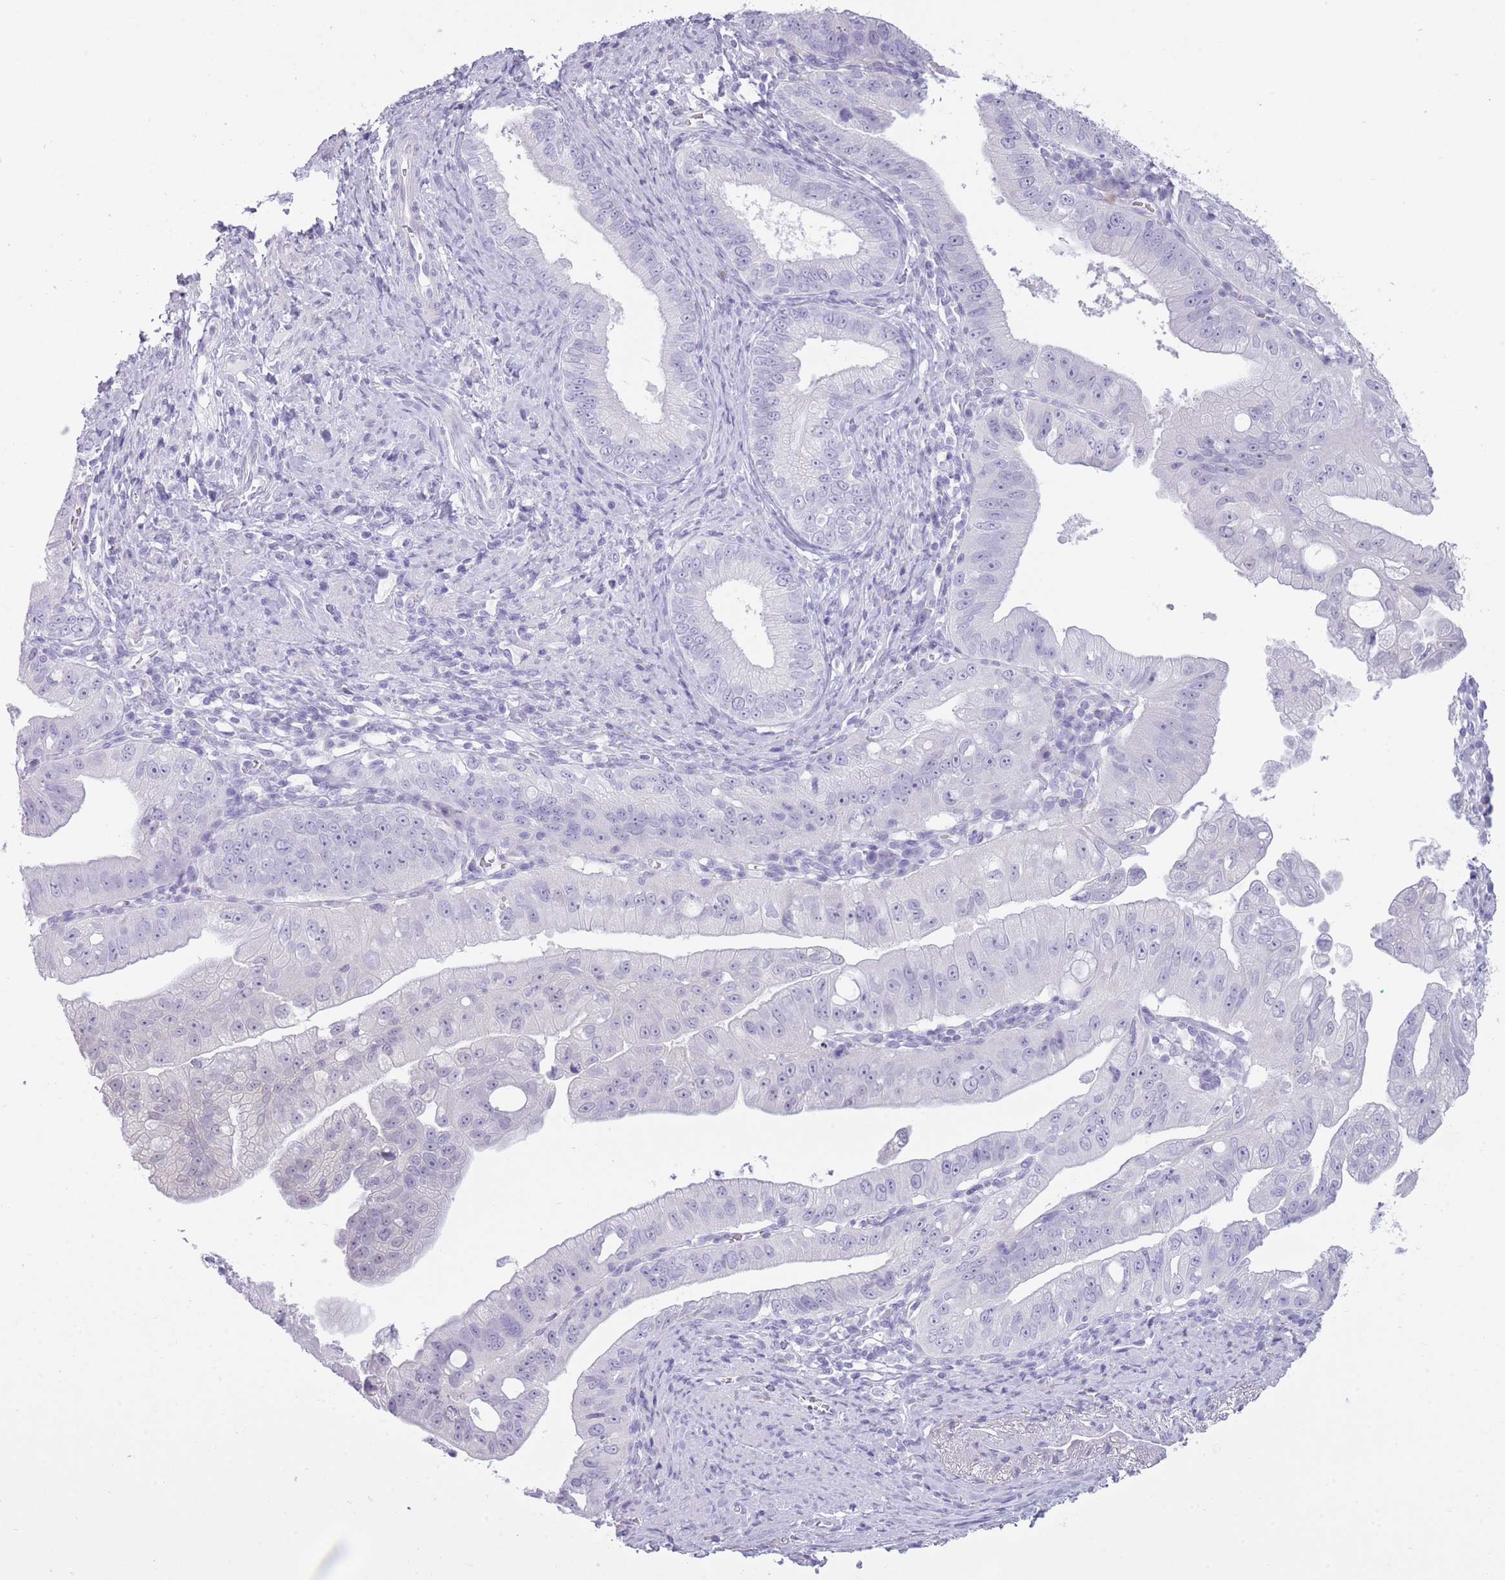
{"staining": {"intensity": "negative", "quantity": "none", "location": "none"}, "tissue": "pancreatic cancer", "cell_type": "Tumor cells", "image_type": "cancer", "snomed": [{"axis": "morphology", "description": "Adenocarcinoma, NOS"}, {"axis": "topography", "description": "Pancreas"}], "caption": "Photomicrograph shows no significant protein positivity in tumor cells of adenocarcinoma (pancreatic).", "gene": "OR7C1", "patient": {"sex": "male", "age": 70}}